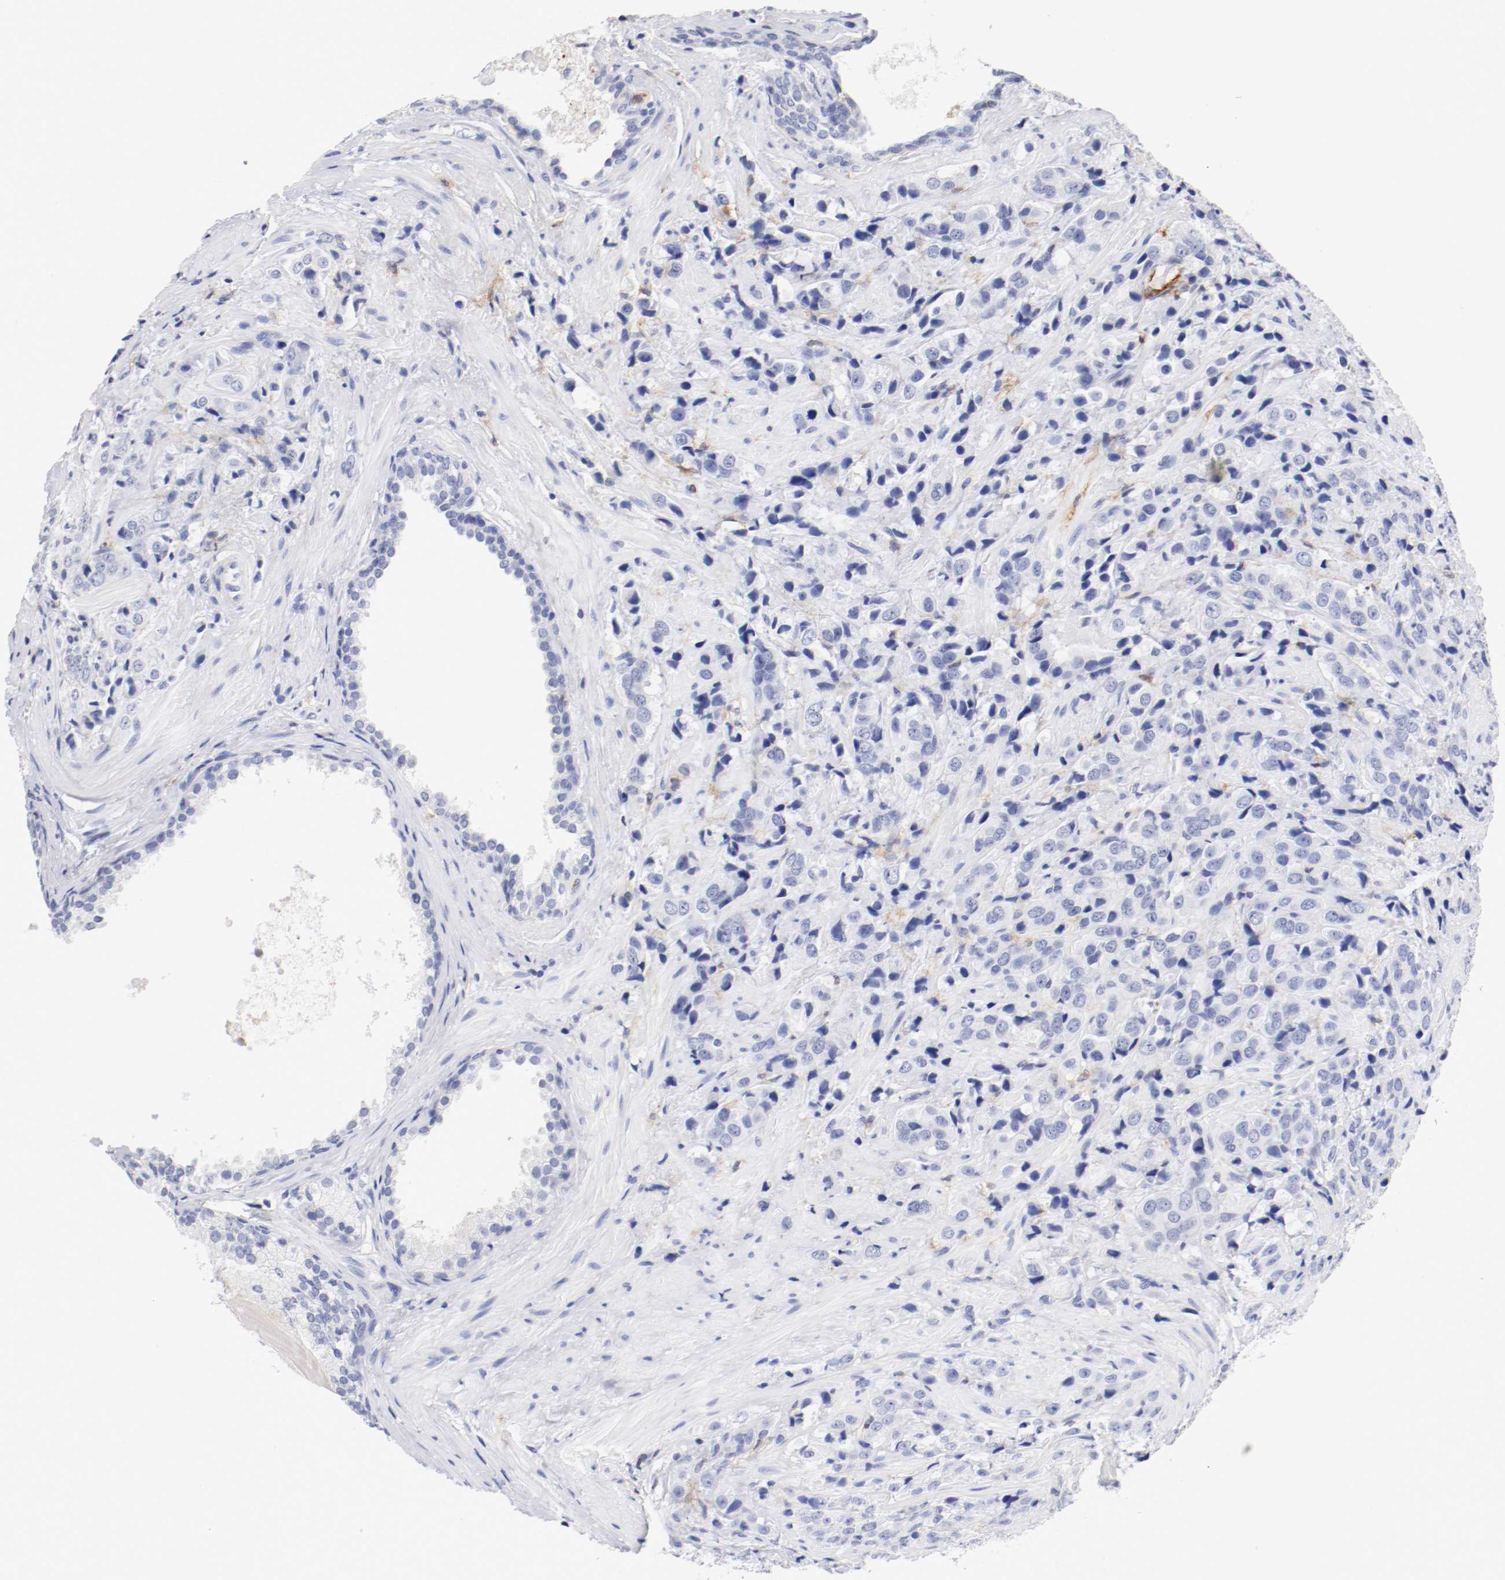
{"staining": {"intensity": "negative", "quantity": "none", "location": "none"}, "tissue": "prostate cancer", "cell_type": "Tumor cells", "image_type": "cancer", "snomed": [{"axis": "morphology", "description": "Adenocarcinoma, High grade"}, {"axis": "topography", "description": "Prostate"}], "caption": "Prostate cancer was stained to show a protein in brown. There is no significant positivity in tumor cells. (Stains: DAB immunohistochemistry (IHC) with hematoxylin counter stain, Microscopy: brightfield microscopy at high magnification).", "gene": "ITGAX", "patient": {"sex": "male", "age": 70}}